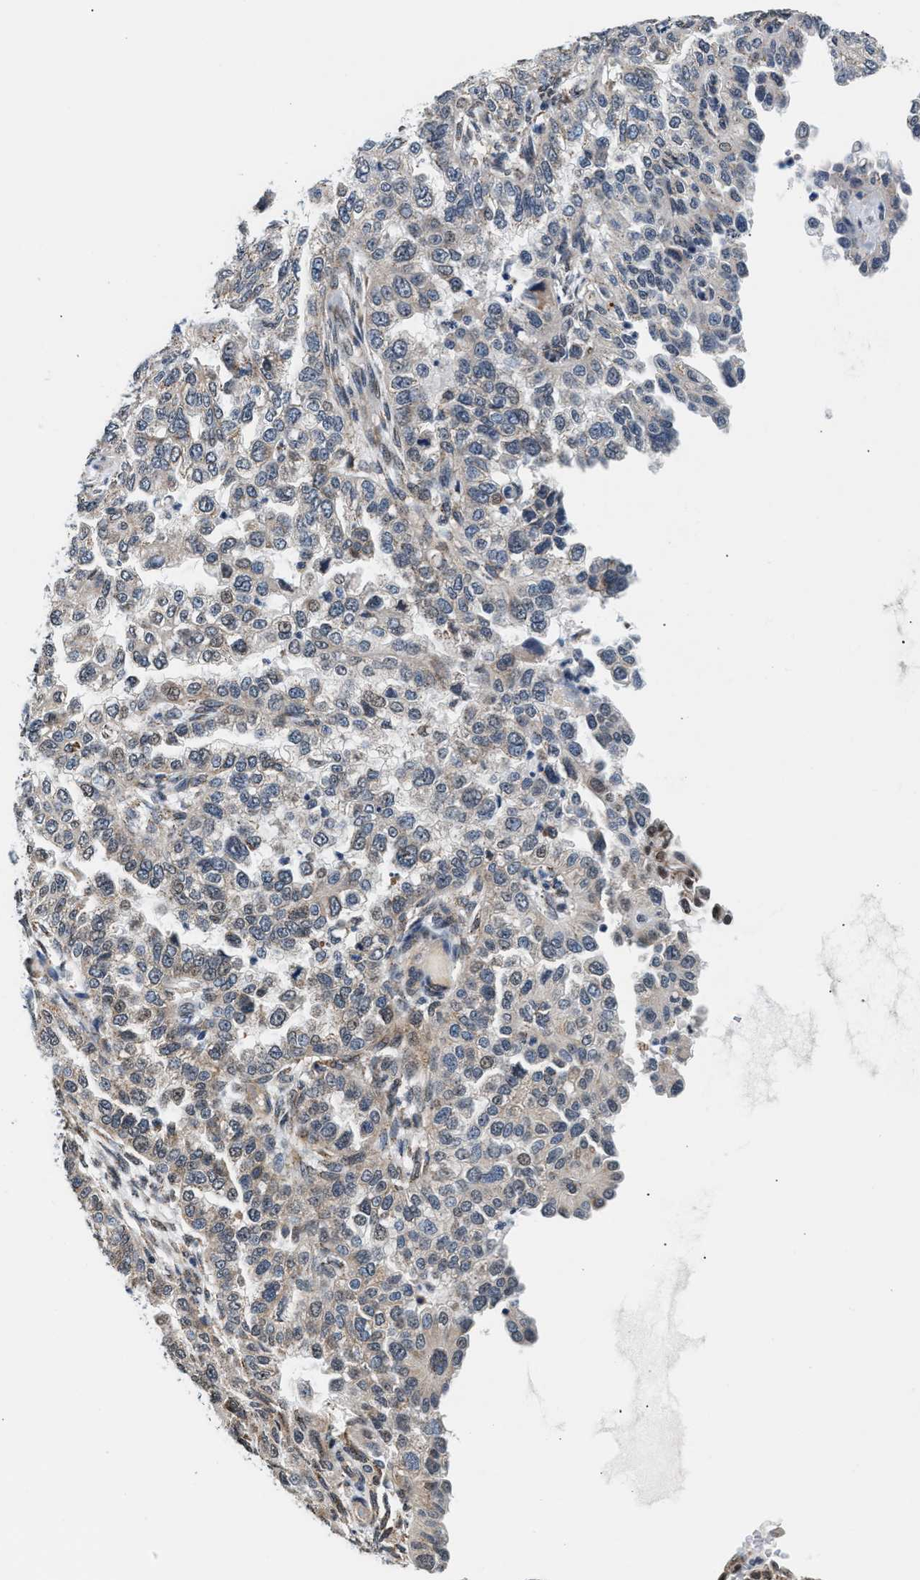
{"staining": {"intensity": "weak", "quantity": "25%-75%", "location": "cytoplasmic/membranous,nuclear"}, "tissue": "endometrial cancer", "cell_type": "Tumor cells", "image_type": "cancer", "snomed": [{"axis": "morphology", "description": "Adenocarcinoma, NOS"}, {"axis": "topography", "description": "Endometrium"}], "caption": "Immunohistochemical staining of human endometrial adenocarcinoma displays low levels of weak cytoplasmic/membranous and nuclear protein positivity in about 25%-75% of tumor cells. The protein of interest is shown in brown color, while the nuclei are stained blue.", "gene": "KCNMB2", "patient": {"sex": "female", "age": 85}}